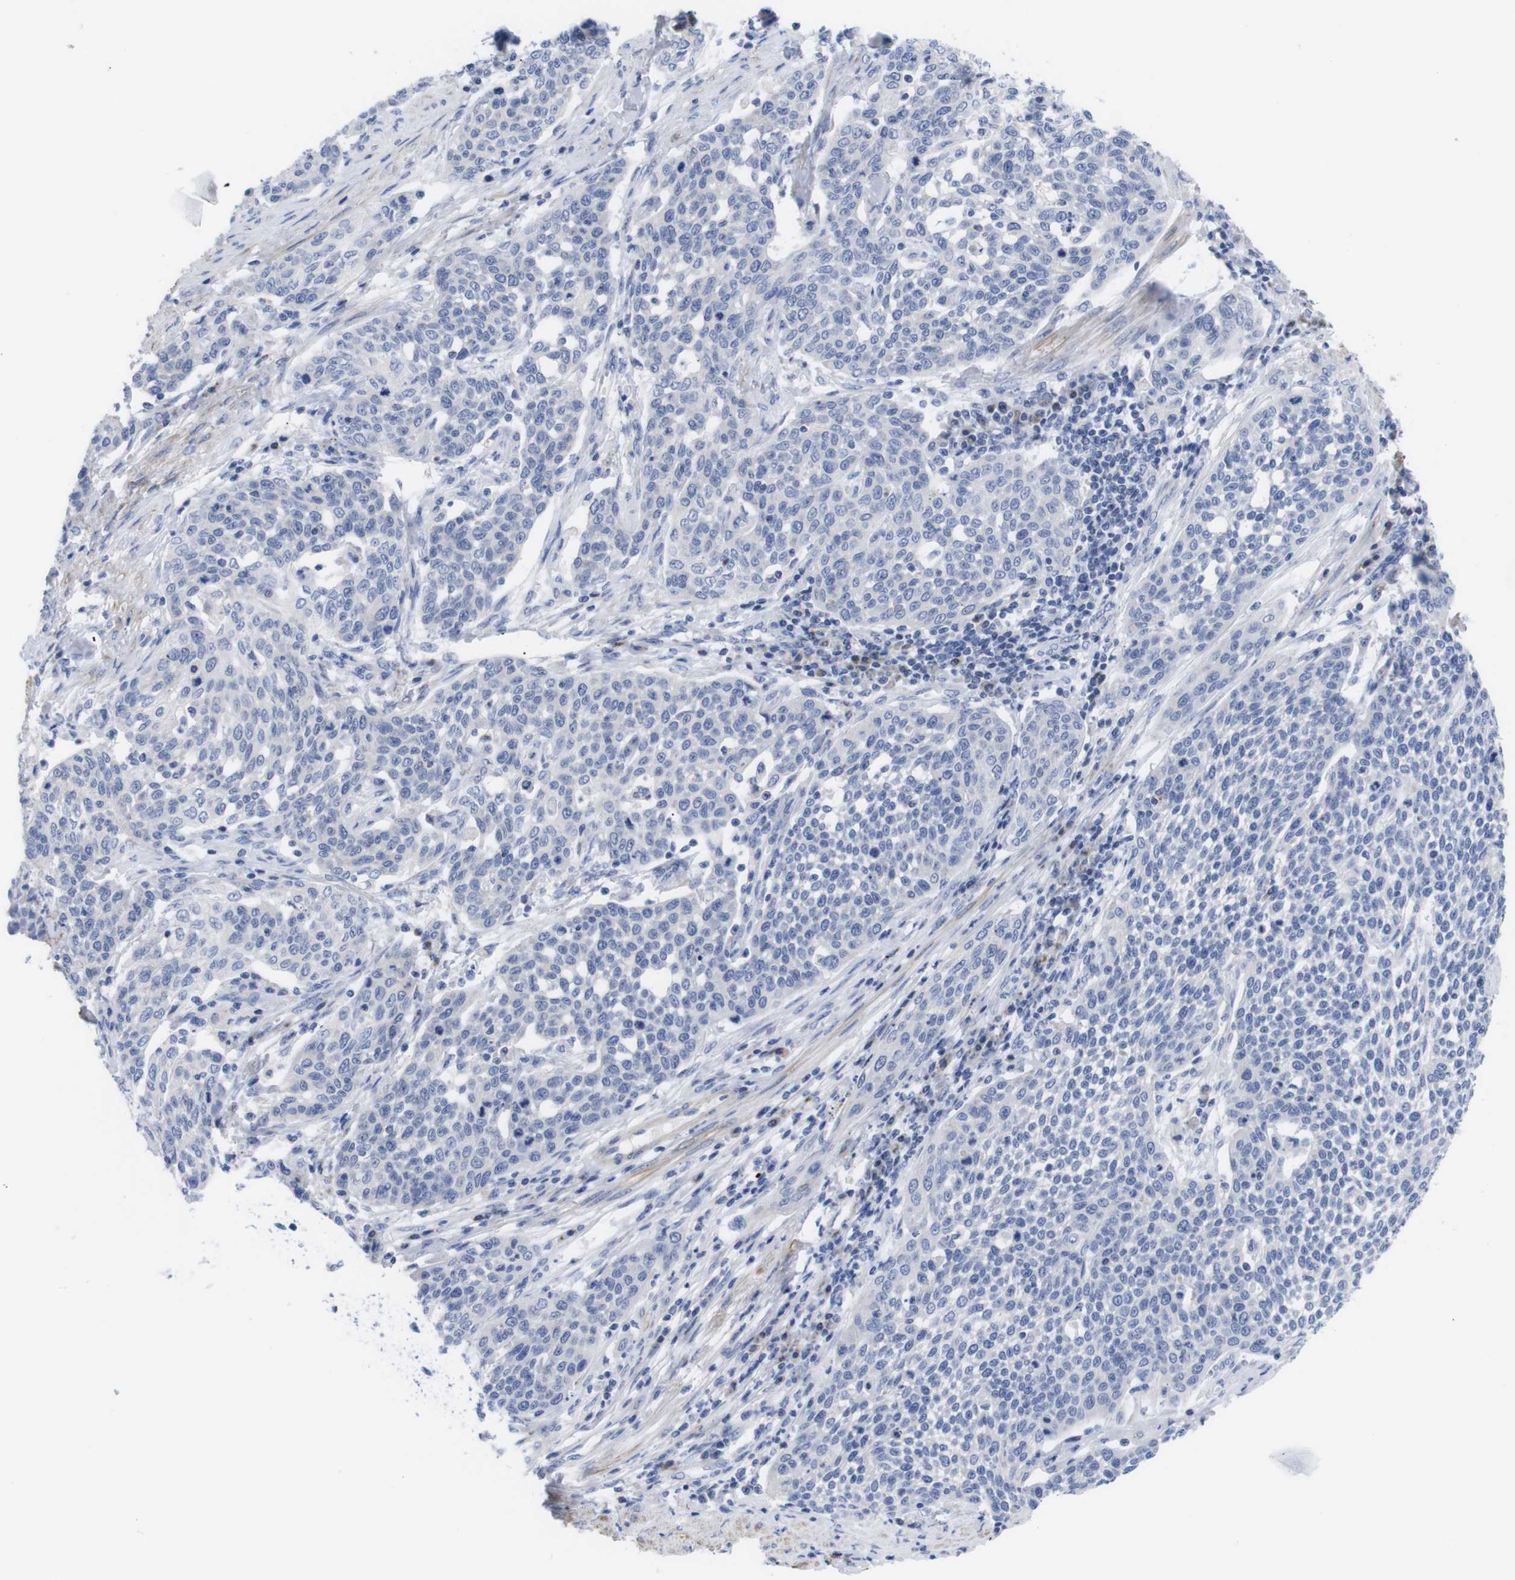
{"staining": {"intensity": "negative", "quantity": "none", "location": "none"}, "tissue": "cervical cancer", "cell_type": "Tumor cells", "image_type": "cancer", "snomed": [{"axis": "morphology", "description": "Squamous cell carcinoma, NOS"}, {"axis": "topography", "description": "Cervix"}], "caption": "IHC image of neoplastic tissue: squamous cell carcinoma (cervical) stained with DAB (3,3'-diaminobenzidine) demonstrates no significant protein positivity in tumor cells.", "gene": "LRRC55", "patient": {"sex": "female", "age": 34}}